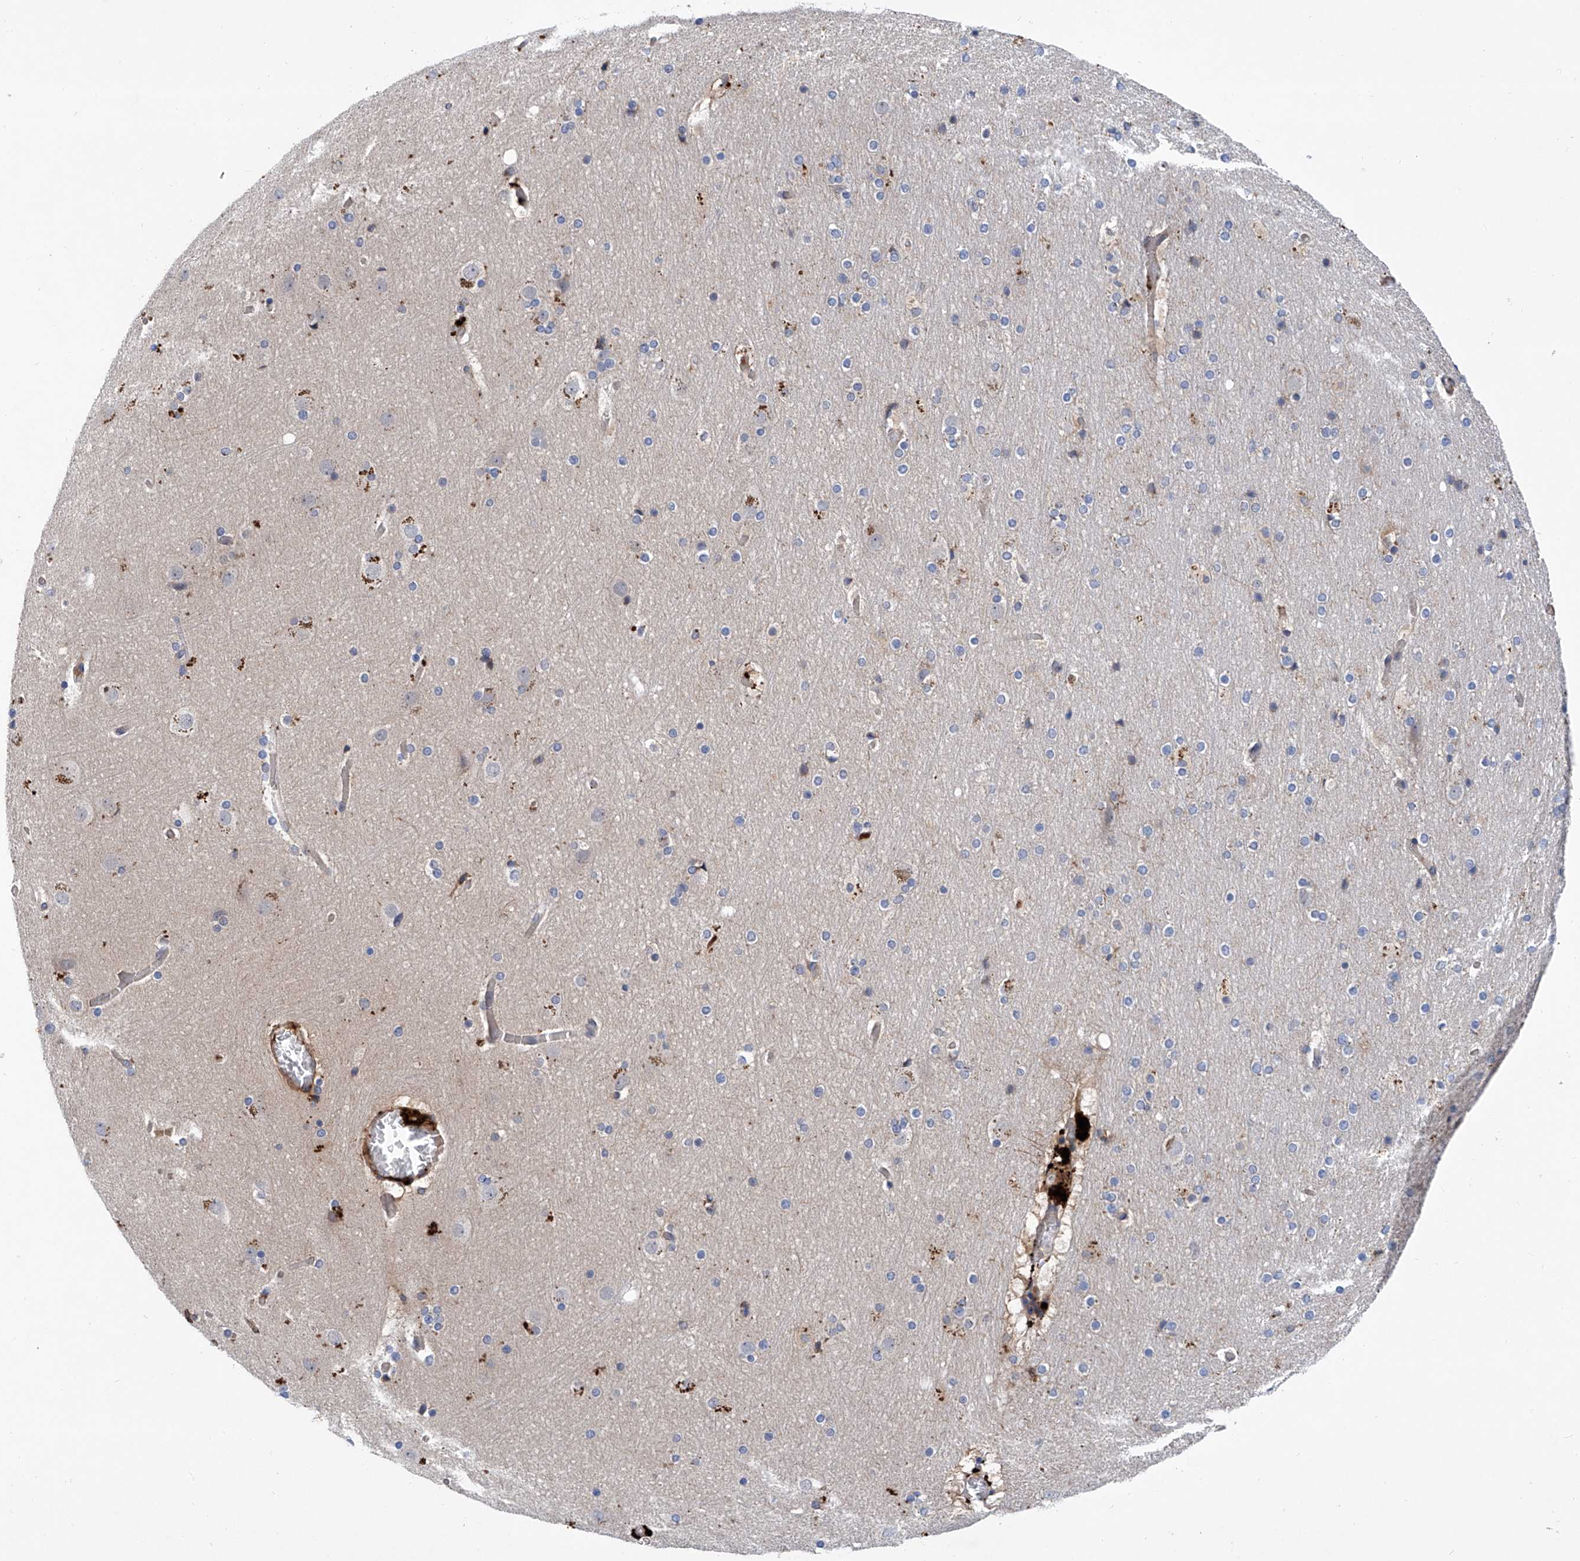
{"staining": {"intensity": "weak", "quantity": "25%-75%", "location": "cytoplasmic/membranous"}, "tissue": "cerebral cortex", "cell_type": "Endothelial cells", "image_type": "normal", "snomed": [{"axis": "morphology", "description": "Normal tissue, NOS"}, {"axis": "topography", "description": "Cerebral cortex"}], "caption": "Immunohistochemical staining of benign cerebral cortex exhibits weak cytoplasmic/membranous protein staining in about 25%-75% of endothelial cells. Immunohistochemistry (ihc) stains the protein of interest in brown and the nuclei are stained blue.", "gene": "ASCC3", "patient": {"sex": "male", "age": 57}}